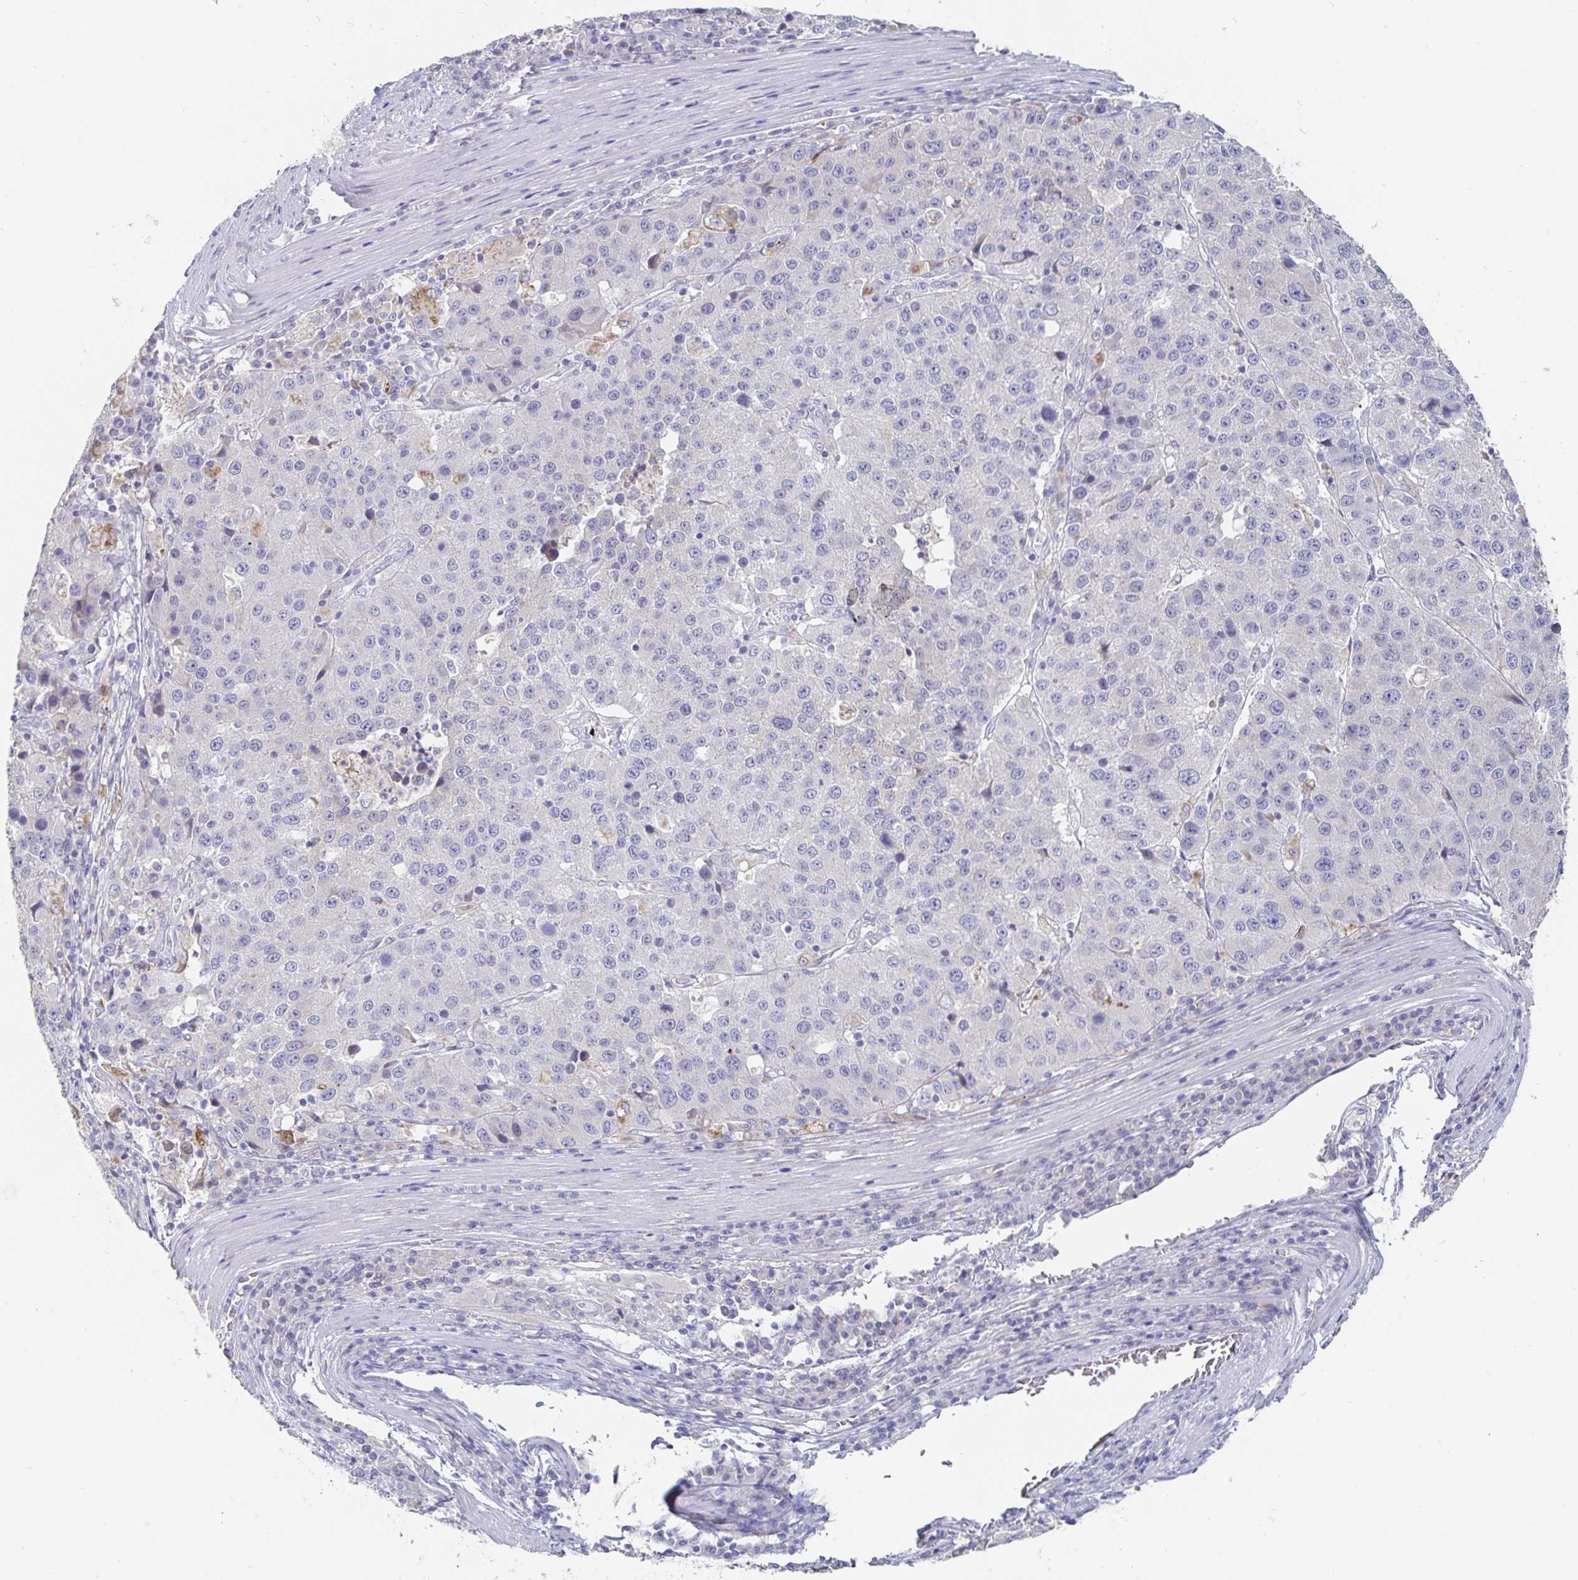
{"staining": {"intensity": "negative", "quantity": "none", "location": "none"}, "tissue": "stomach cancer", "cell_type": "Tumor cells", "image_type": "cancer", "snomed": [{"axis": "morphology", "description": "Adenocarcinoma, NOS"}, {"axis": "topography", "description": "Stomach"}], "caption": "Immunohistochemistry image of adenocarcinoma (stomach) stained for a protein (brown), which reveals no expression in tumor cells. (DAB IHC with hematoxylin counter stain).", "gene": "SPPL3", "patient": {"sex": "male", "age": 71}}